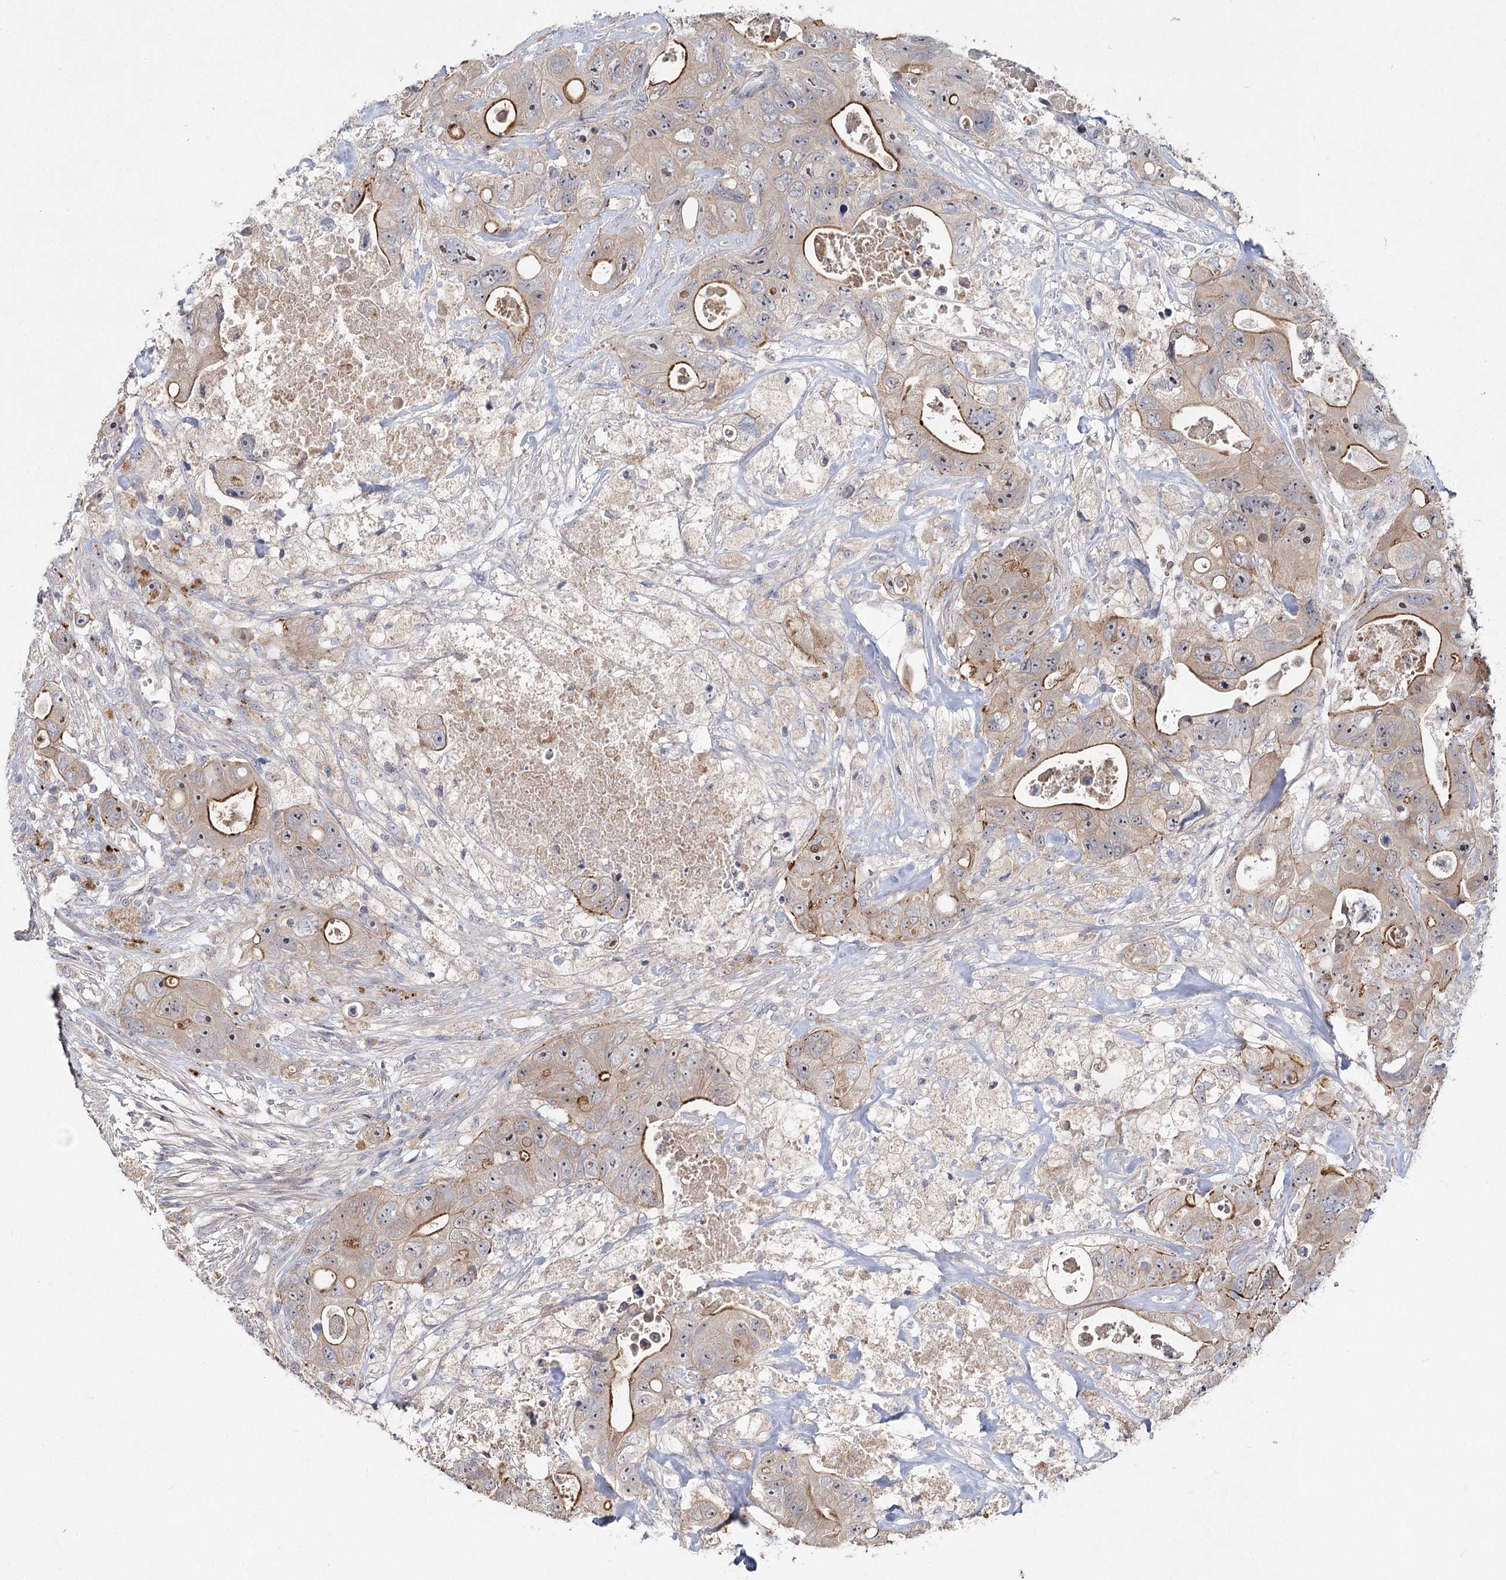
{"staining": {"intensity": "moderate", "quantity": "25%-75%", "location": "cytoplasmic/membranous,nuclear"}, "tissue": "colorectal cancer", "cell_type": "Tumor cells", "image_type": "cancer", "snomed": [{"axis": "morphology", "description": "Adenocarcinoma, NOS"}, {"axis": "topography", "description": "Colon"}], "caption": "Colorectal adenocarcinoma tissue displays moderate cytoplasmic/membranous and nuclear staining in approximately 25%-75% of tumor cells, visualized by immunohistochemistry. Nuclei are stained in blue.", "gene": "ANGPTL5", "patient": {"sex": "female", "age": 46}}